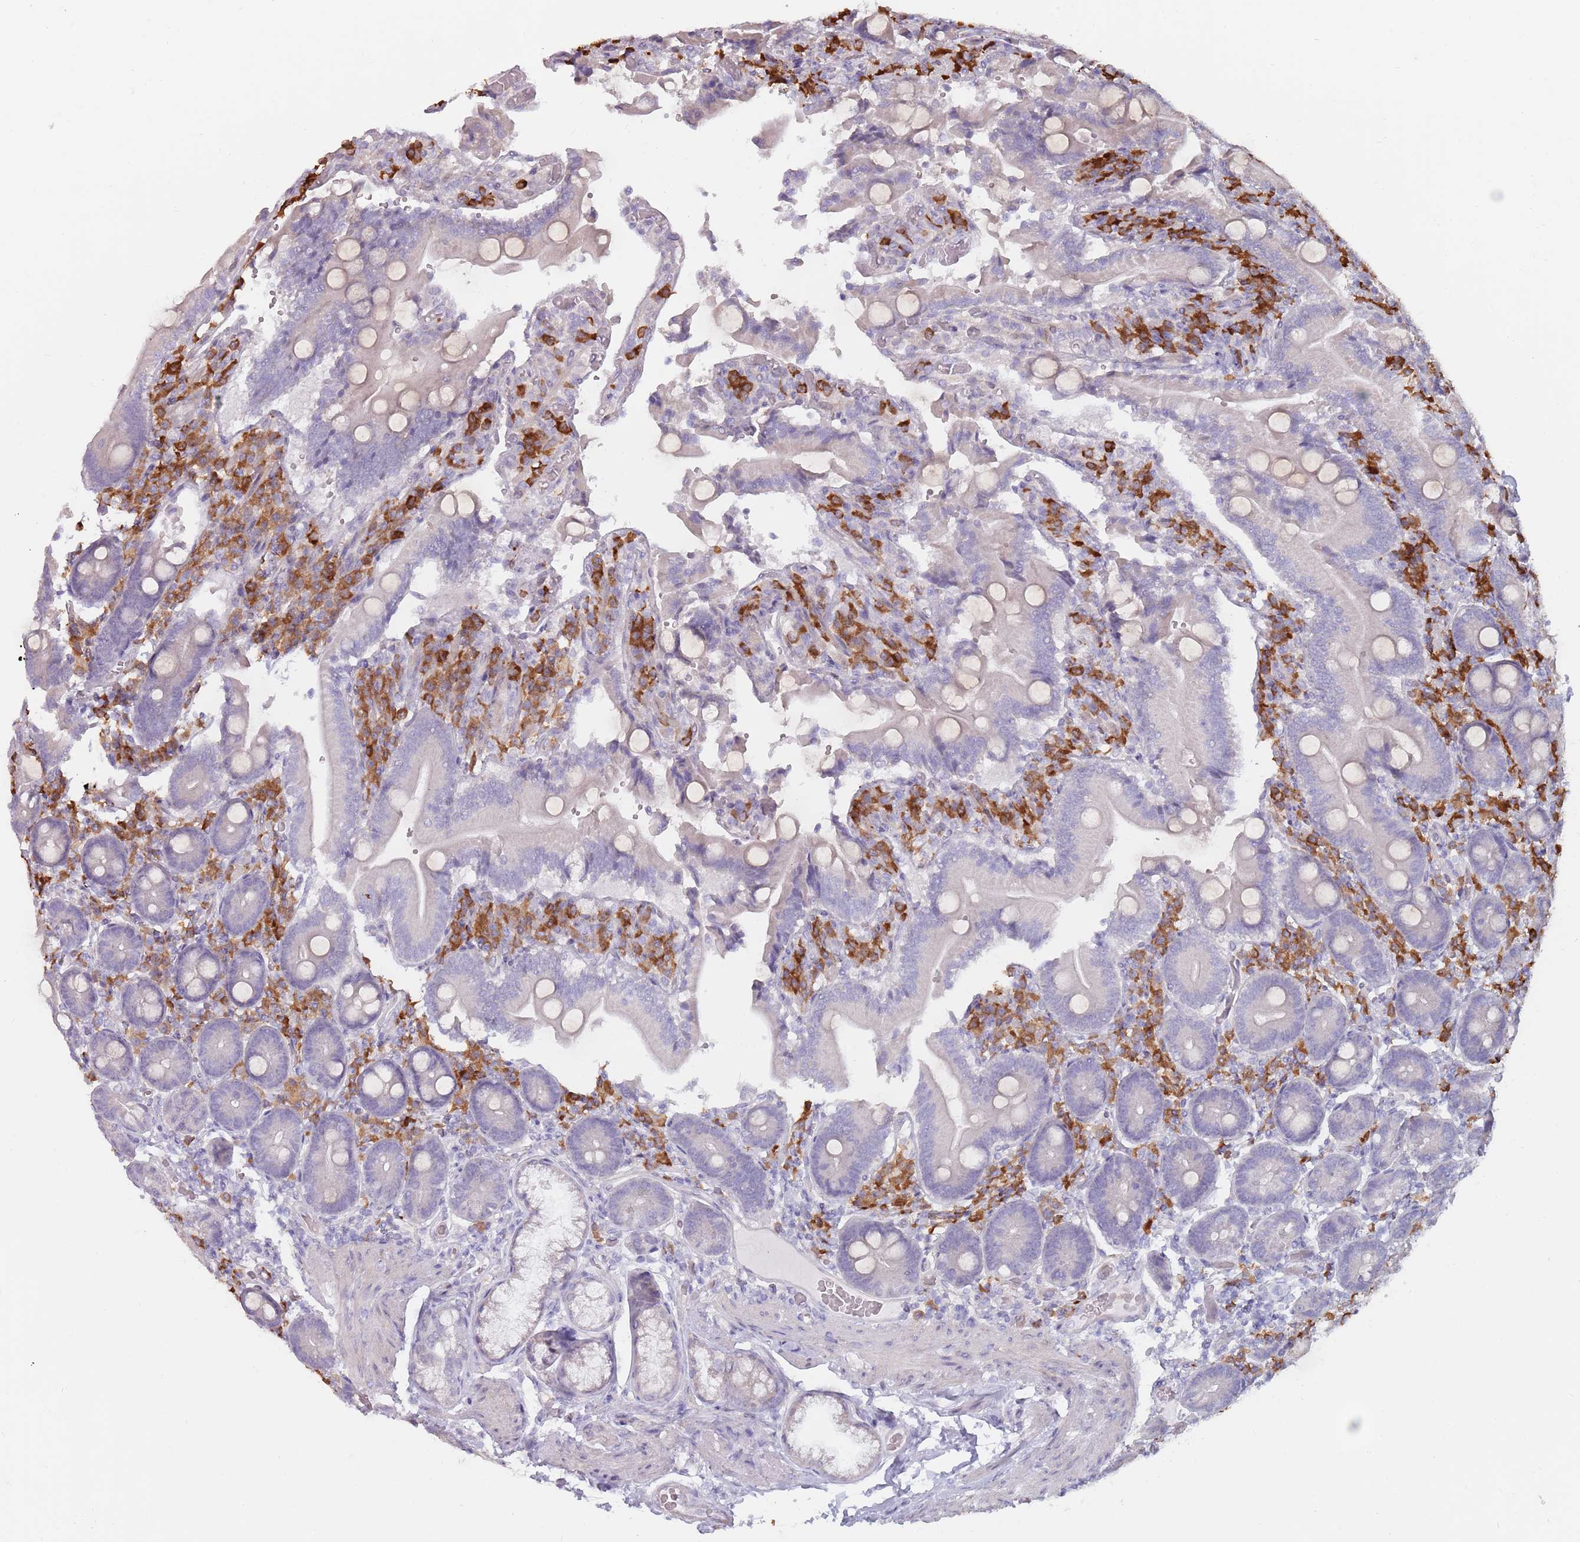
{"staining": {"intensity": "negative", "quantity": "none", "location": "none"}, "tissue": "duodenum", "cell_type": "Glandular cells", "image_type": "normal", "snomed": [{"axis": "morphology", "description": "Normal tissue, NOS"}, {"axis": "topography", "description": "Duodenum"}], "caption": "A high-resolution photomicrograph shows IHC staining of benign duodenum, which reveals no significant expression in glandular cells.", "gene": "DXO", "patient": {"sex": "female", "age": 62}}